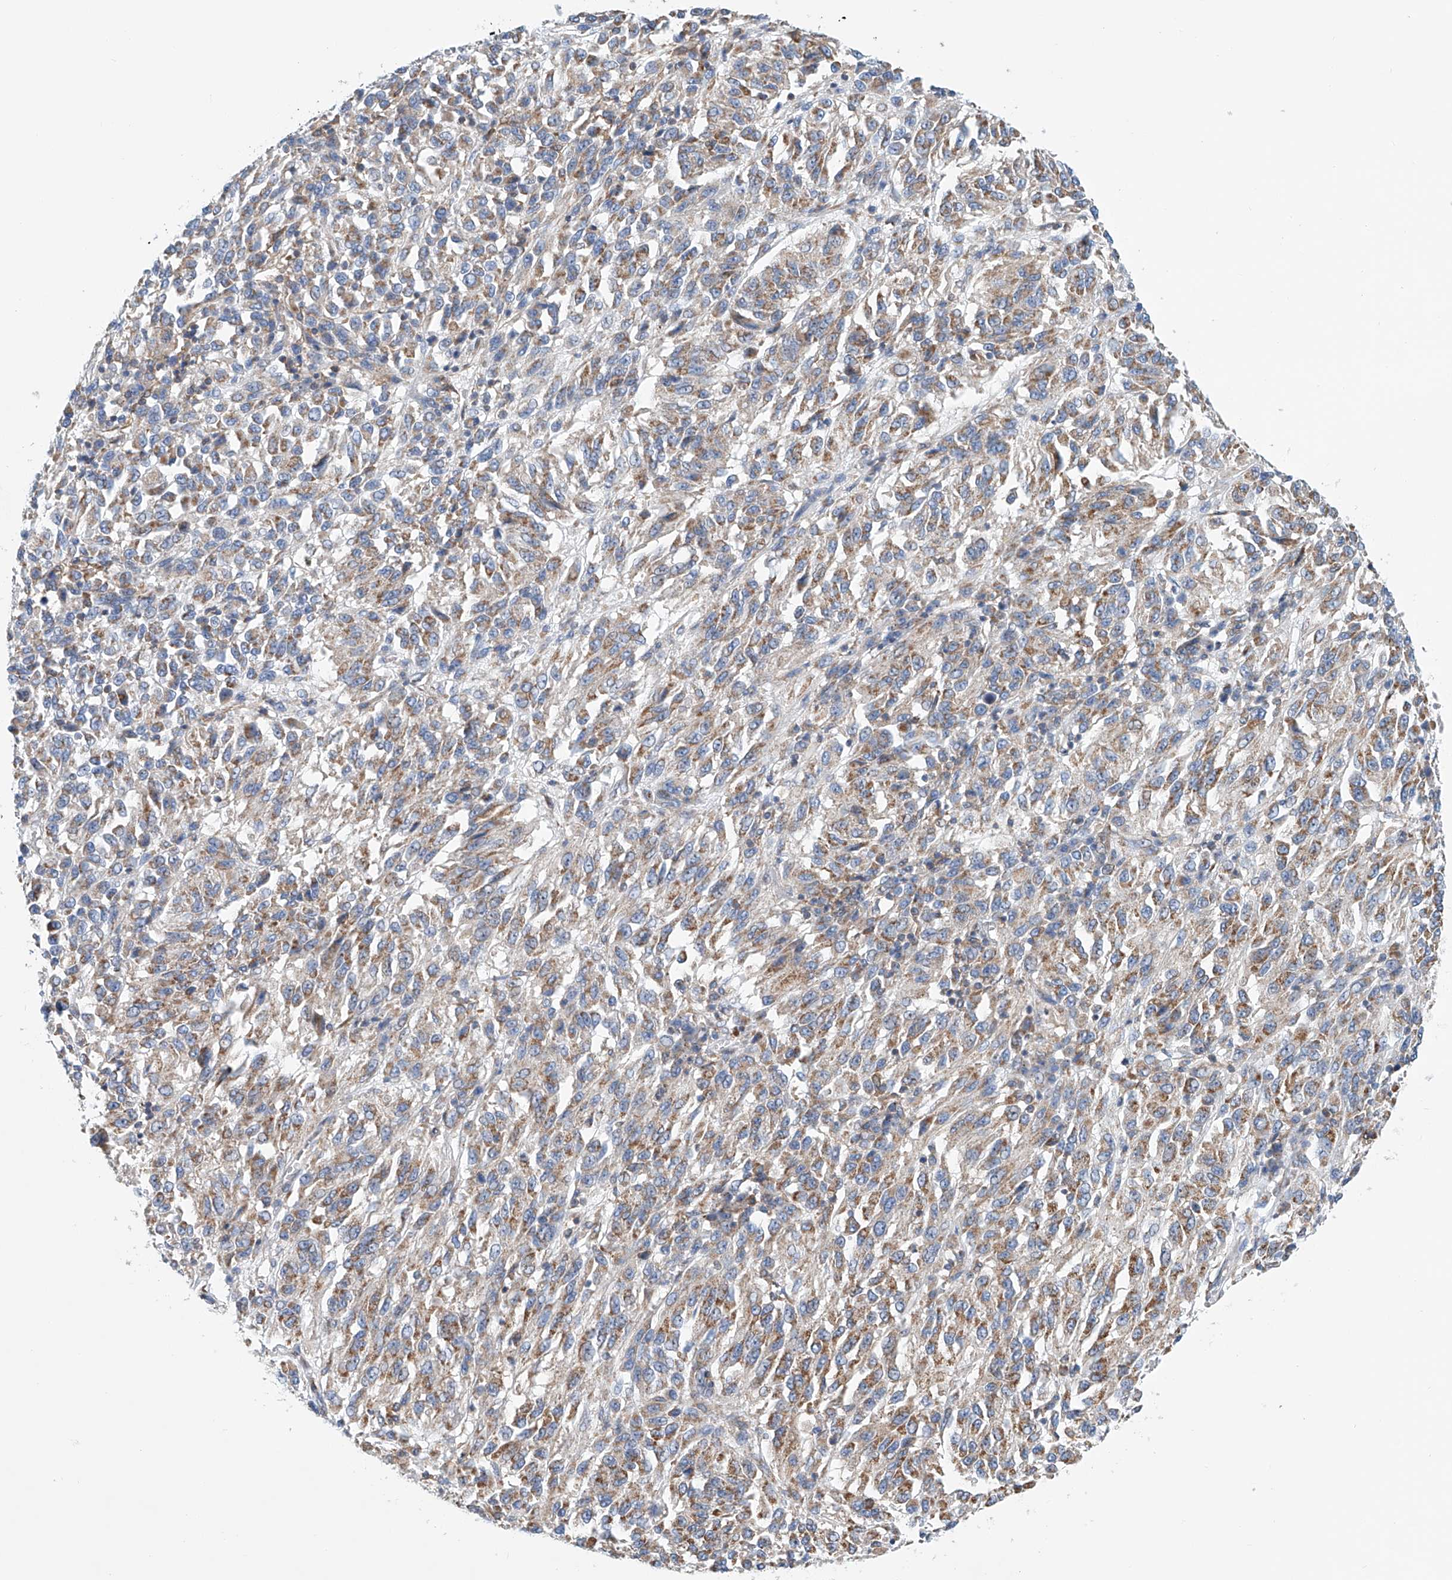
{"staining": {"intensity": "weak", "quantity": ">75%", "location": "cytoplasmic/membranous"}, "tissue": "melanoma", "cell_type": "Tumor cells", "image_type": "cancer", "snomed": [{"axis": "morphology", "description": "Malignant melanoma, Metastatic site"}, {"axis": "topography", "description": "Lung"}], "caption": "Immunohistochemistry (DAB) staining of malignant melanoma (metastatic site) demonstrates weak cytoplasmic/membranous protein staining in about >75% of tumor cells. (Stains: DAB in brown, nuclei in blue, Microscopy: brightfield microscopy at high magnification).", "gene": "MAD2L1", "patient": {"sex": "male", "age": 64}}